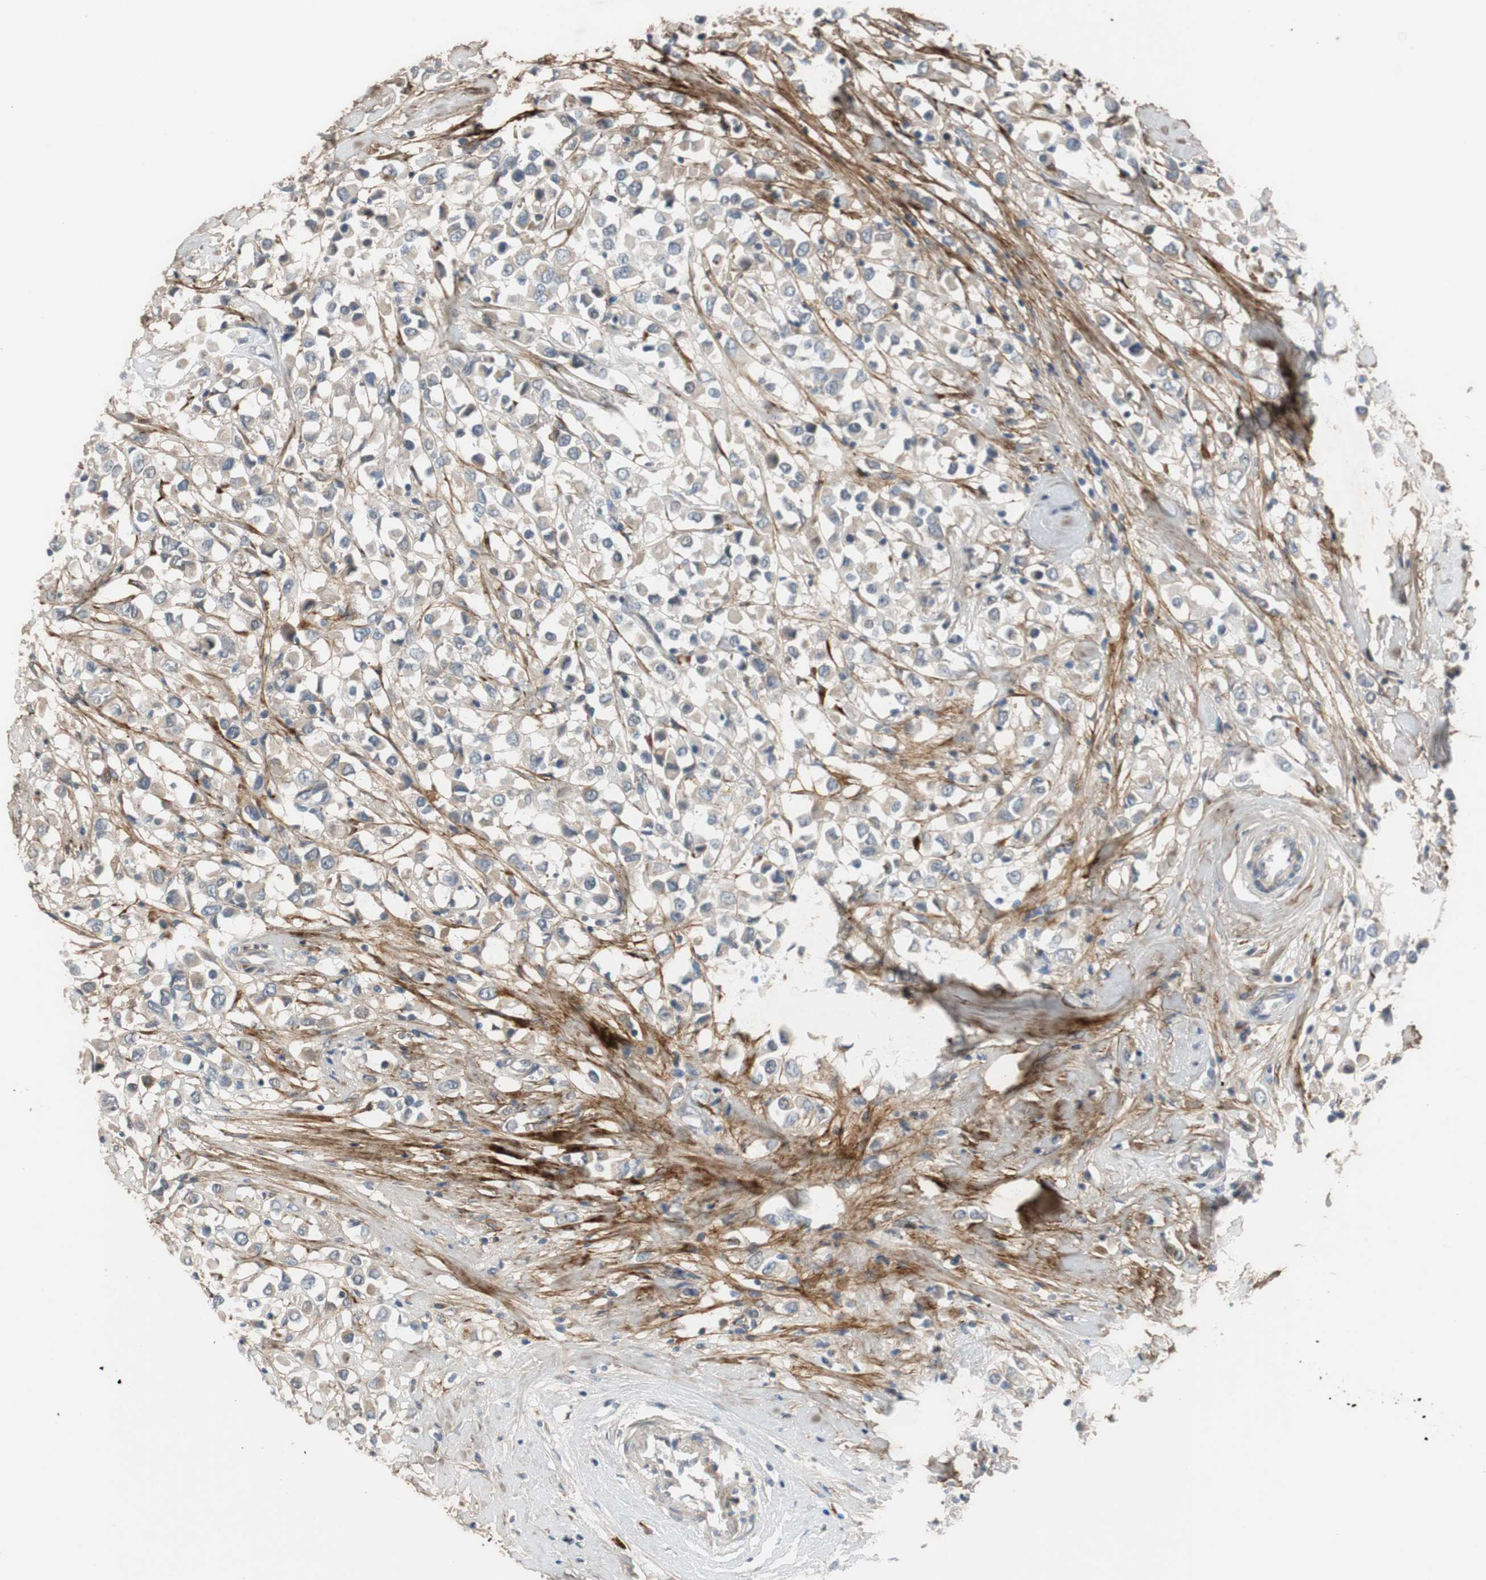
{"staining": {"intensity": "negative", "quantity": "none", "location": "none"}, "tissue": "breast cancer", "cell_type": "Tumor cells", "image_type": "cancer", "snomed": [{"axis": "morphology", "description": "Duct carcinoma"}, {"axis": "topography", "description": "Breast"}], "caption": "Immunohistochemical staining of human infiltrating ductal carcinoma (breast) displays no significant expression in tumor cells.", "gene": "COL12A1", "patient": {"sex": "female", "age": 61}}